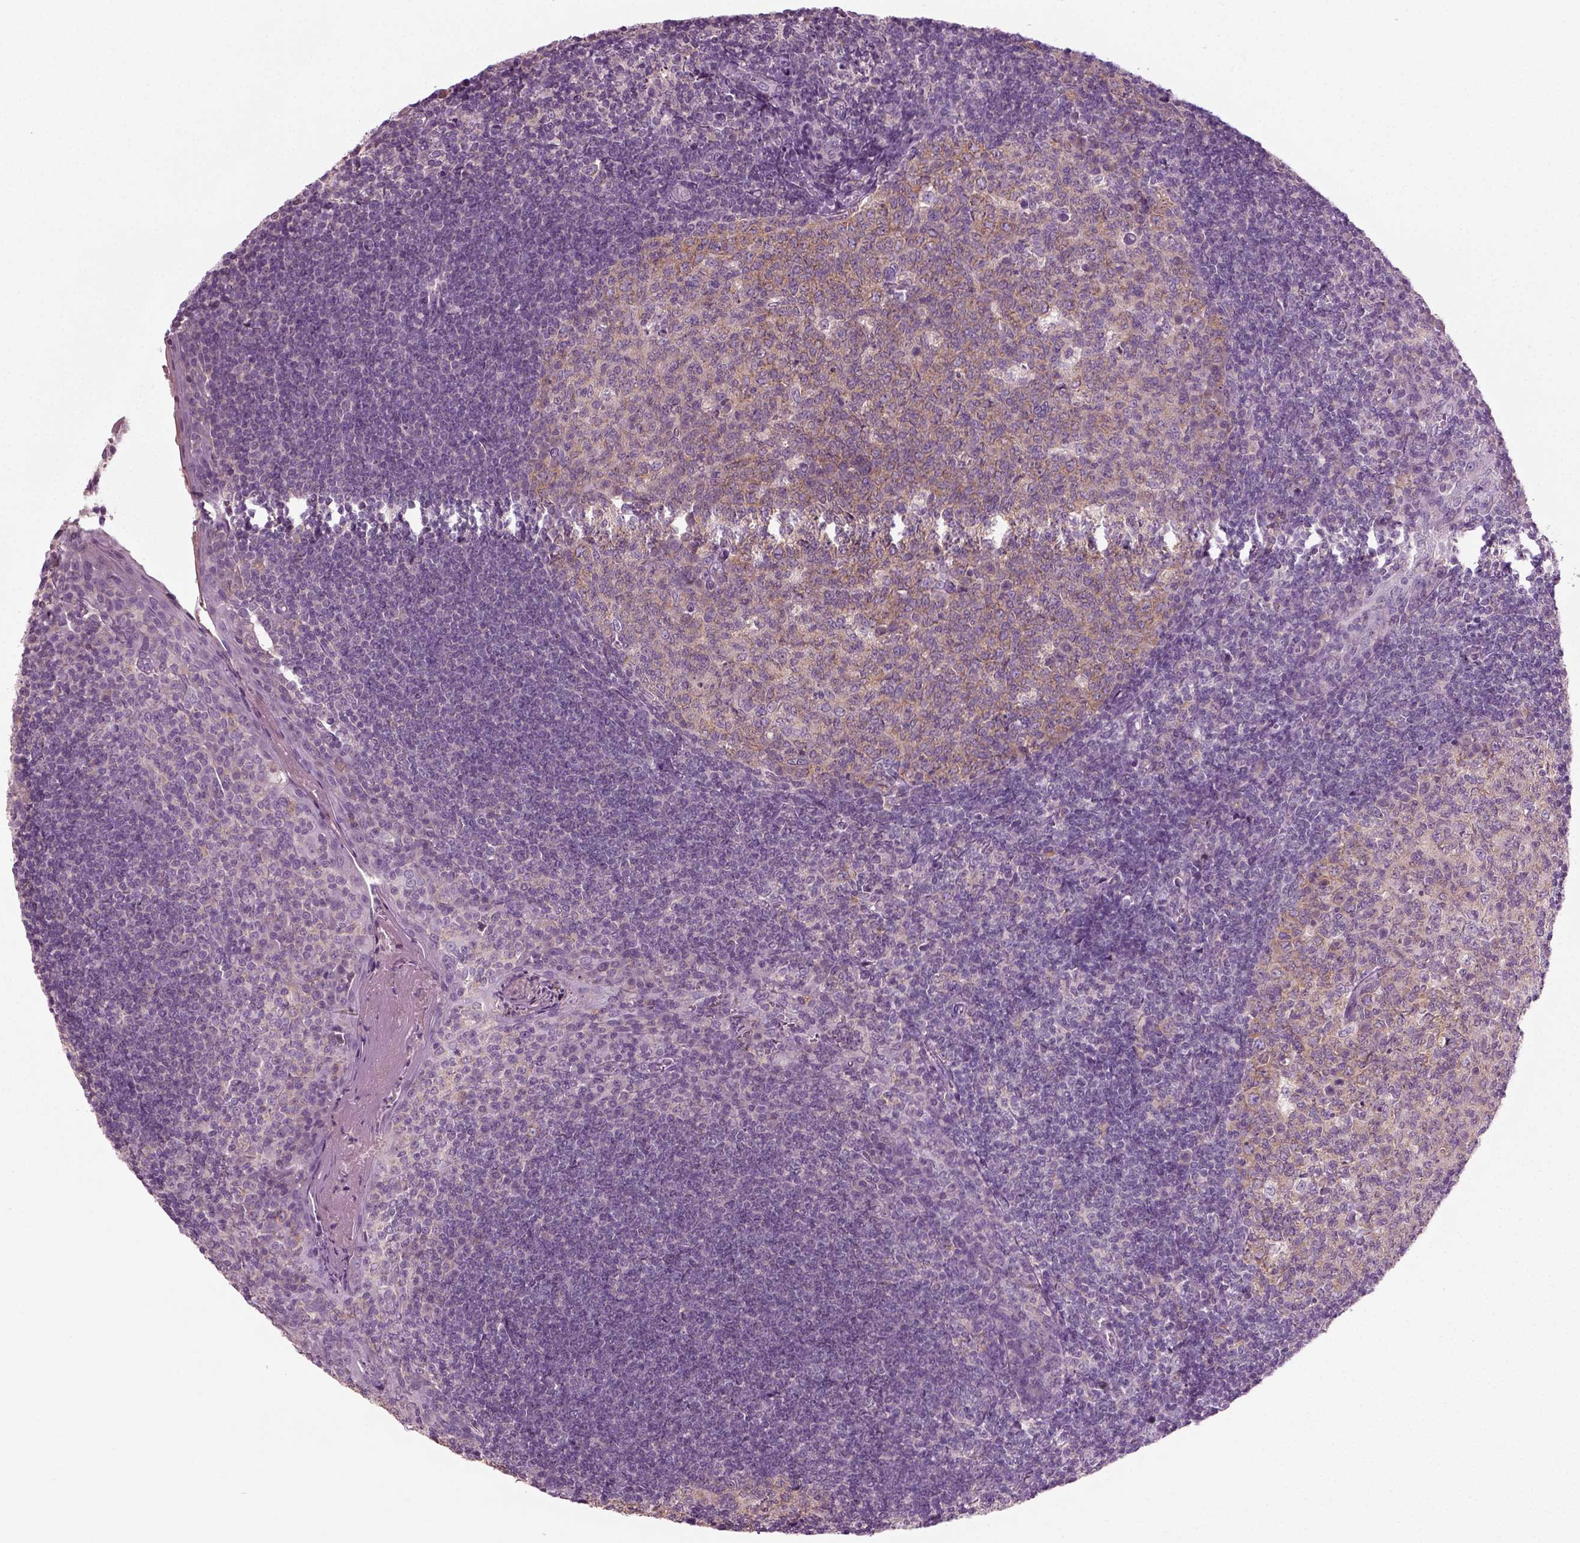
{"staining": {"intensity": "weak", "quantity": ">75%", "location": "cytoplasmic/membranous"}, "tissue": "tonsil", "cell_type": "Germinal center cells", "image_type": "normal", "snomed": [{"axis": "morphology", "description": "Normal tissue, NOS"}, {"axis": "topography", "description": "Tonsil"}], "caption": "Immunohistochemical staining of unremarkable human tonsil shows >75% levels of weak cytoplasmic/membranous protein staining in approximately >75% of germinal center cells. (DAB (3,3'-diaminobenzidine) IHC with brightfield microscopy, high magnification).", "gene": "RND2", "patient": {"sex": "female", "age": 13}}